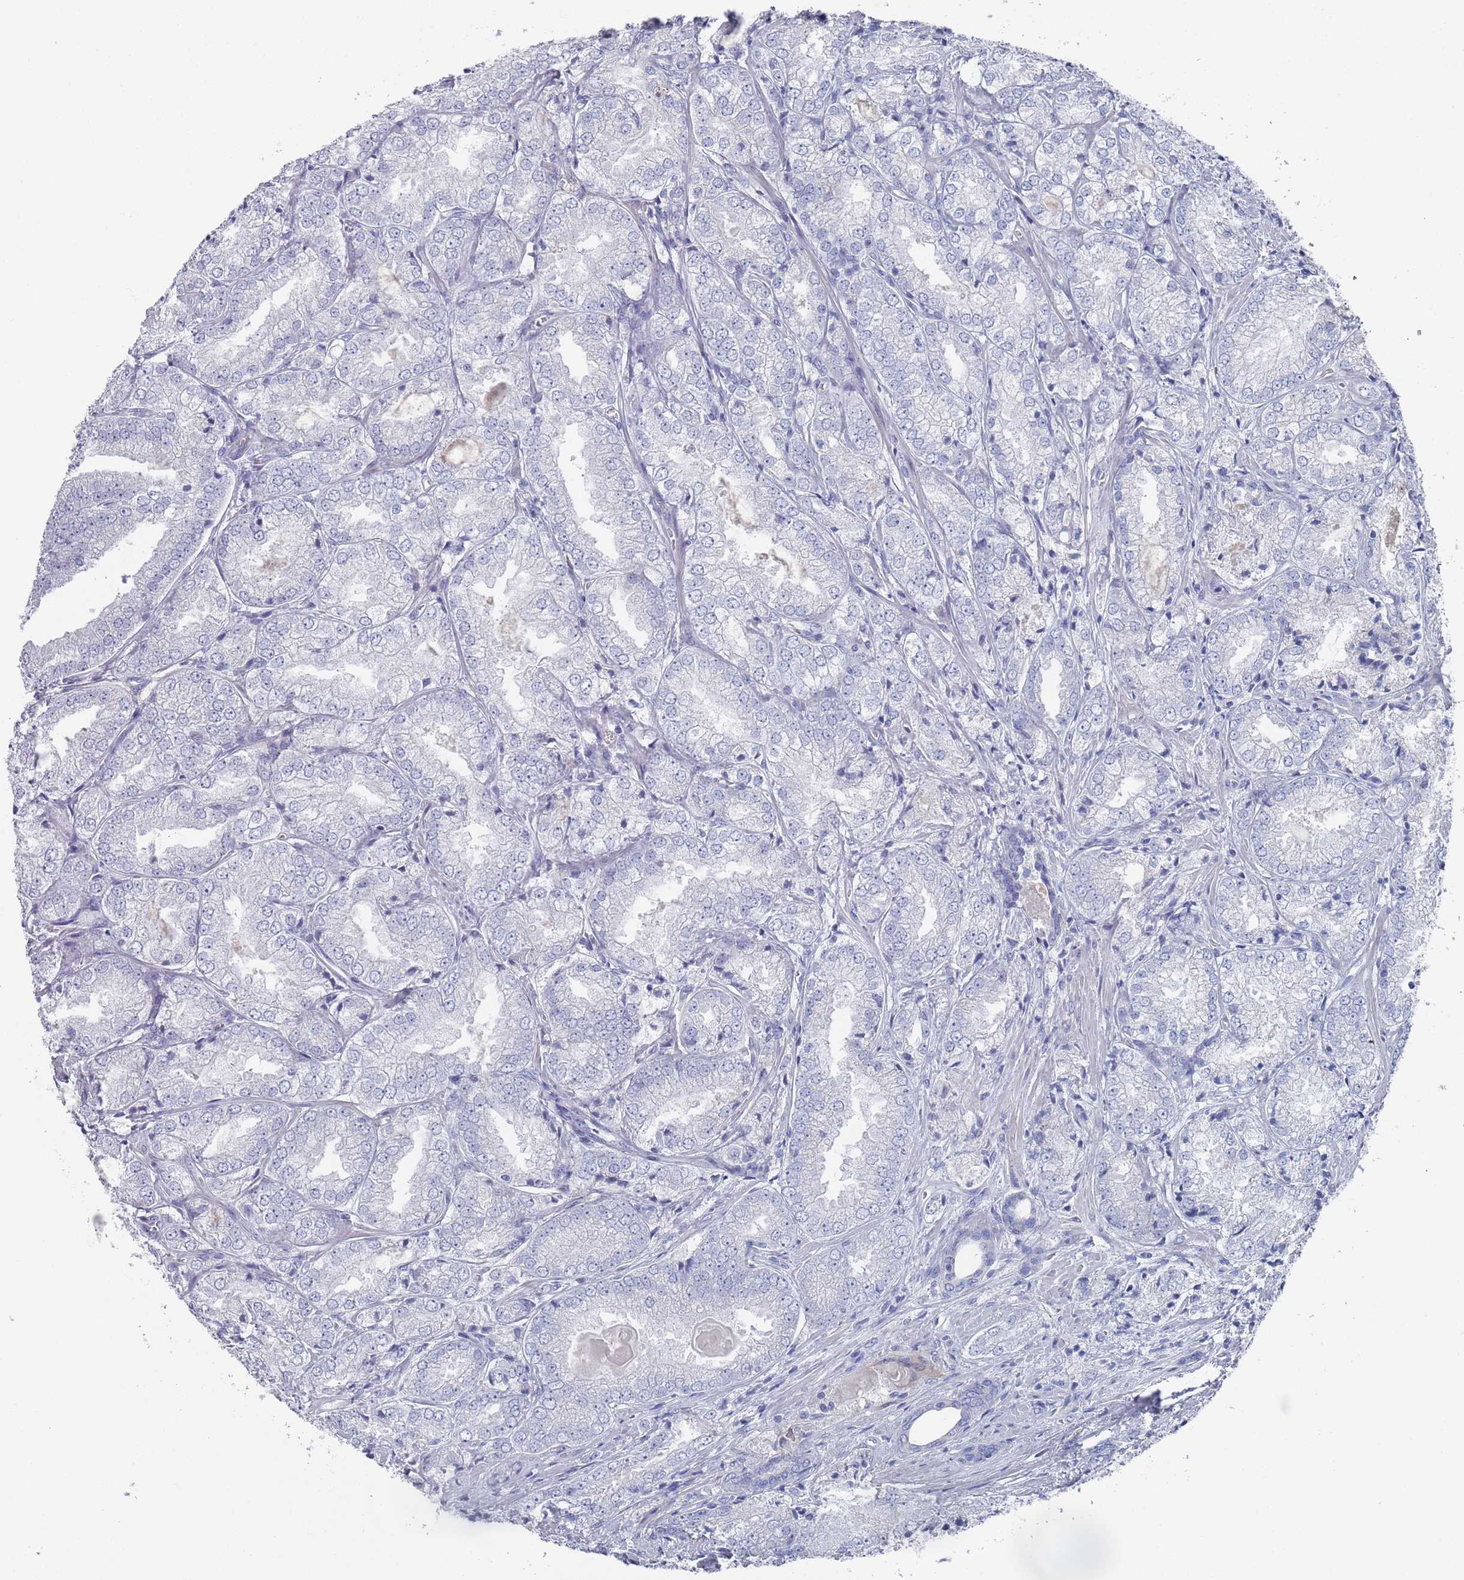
{"staining": {"intensity": "negative", "quantity": "none", "location": "none"}, "tissue": "prostate cancer", "cell_type": "Tumor cells", "image_type": "cancer", "snomed": [{"axis": "morphology", "description": "Adenocarcinoma, High grade"}, {"axis": "topography", "description": "Prostate"}], "caption": "Tumor cells show no significant protein staining in prostate high-grade adenocarcinoma.", "gene": "MAT1A", "patient": {"sex": "male", "age": 63}}